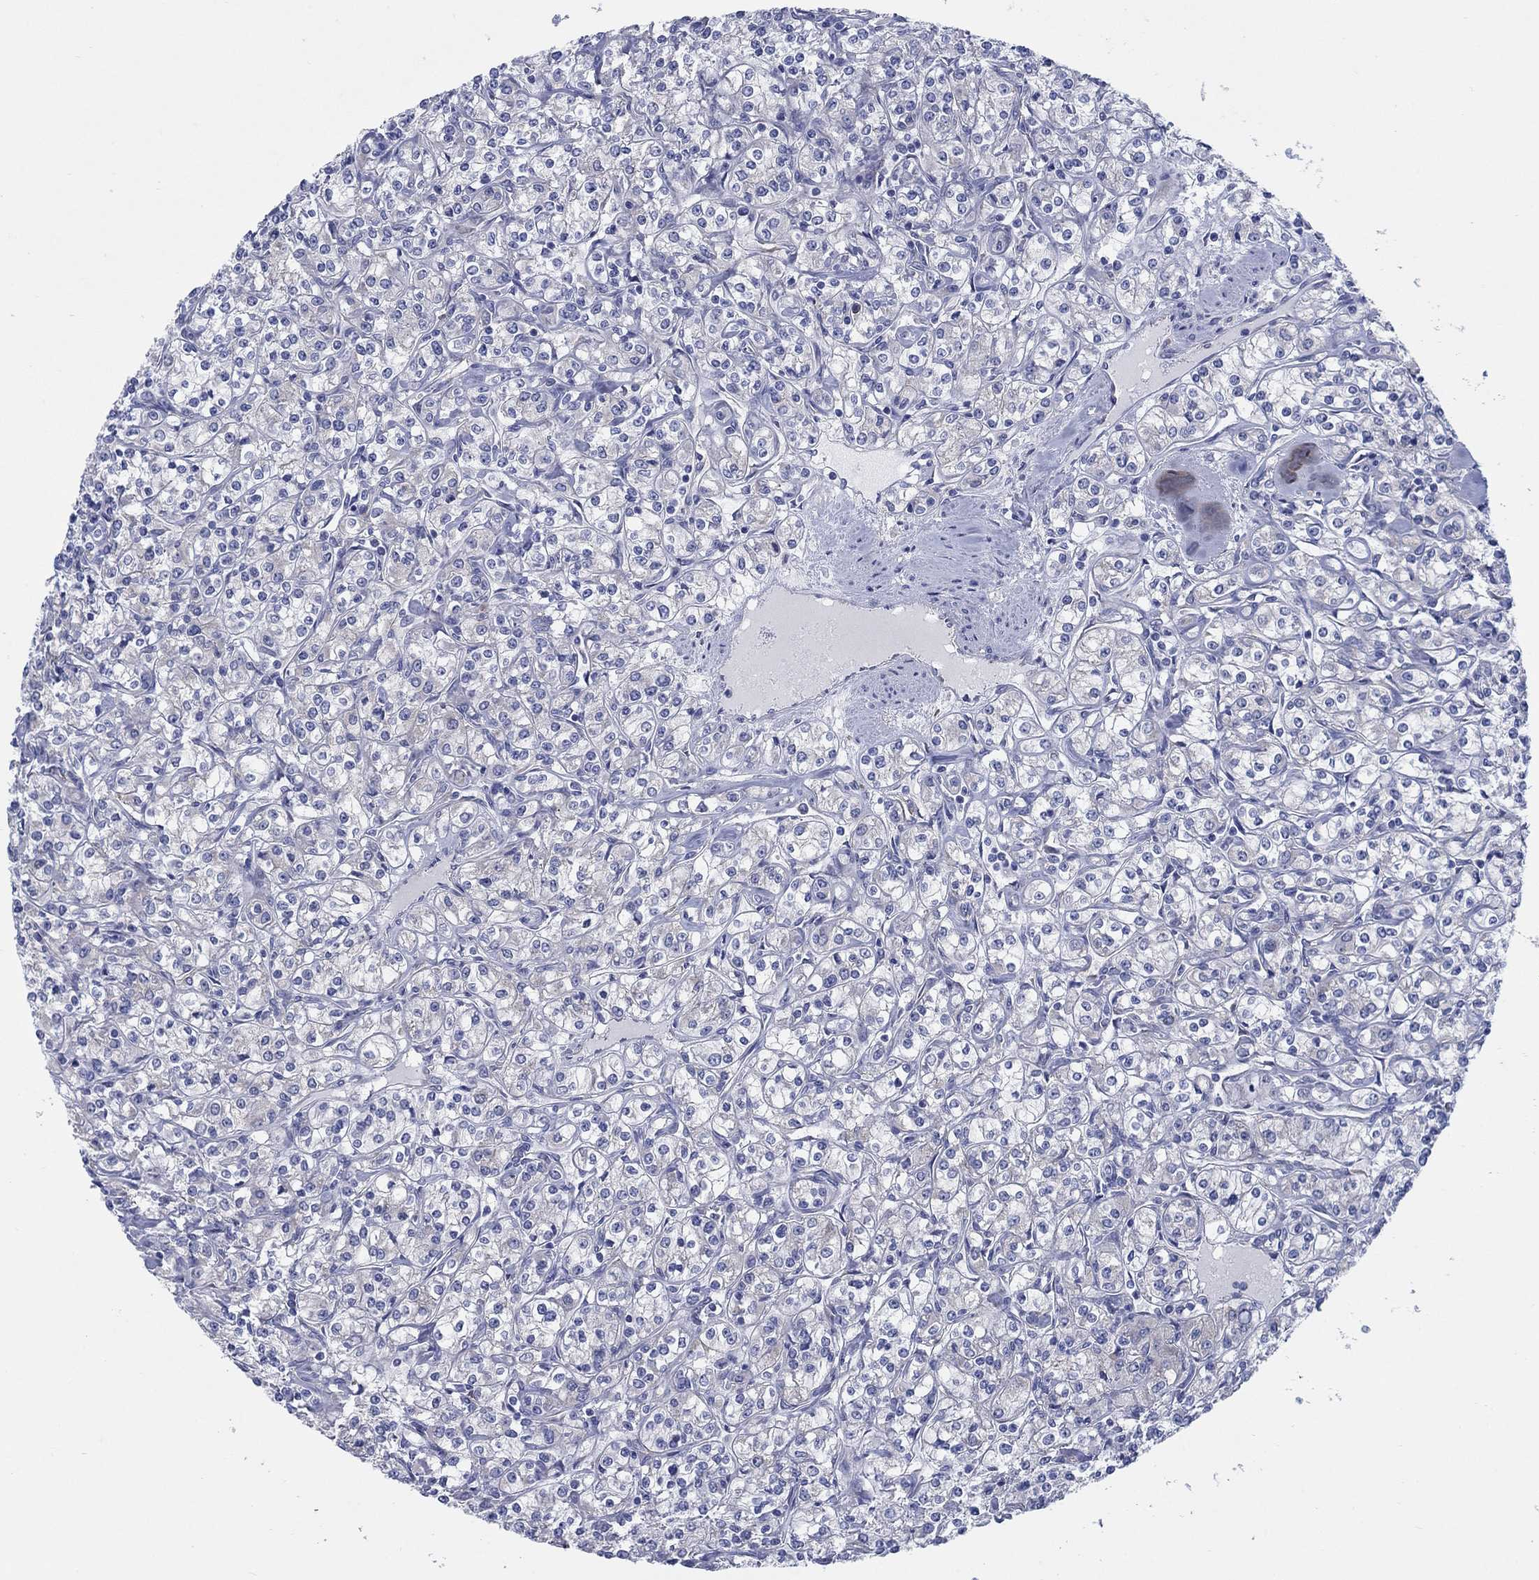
{"staining": {"intensity": "weak", "quantity": "<25%", "location": "cytoplasmic/membranous"}, "tissue": "renal cancer", "cell_type": "Tumor cells", "image_type": "cancer", "snomed": [{"axis": "morphology", "description": "Adenocarcinoma, NOS"}, {"axis": "topography", "description": "Kidney"}], "caption": "Human renal cancer stained for a protein using immunohistochemistry (IHC) shows no expression in tumor cells.", "gene": "TMEM59", "patient": {"sex": "male", "age": 77}}